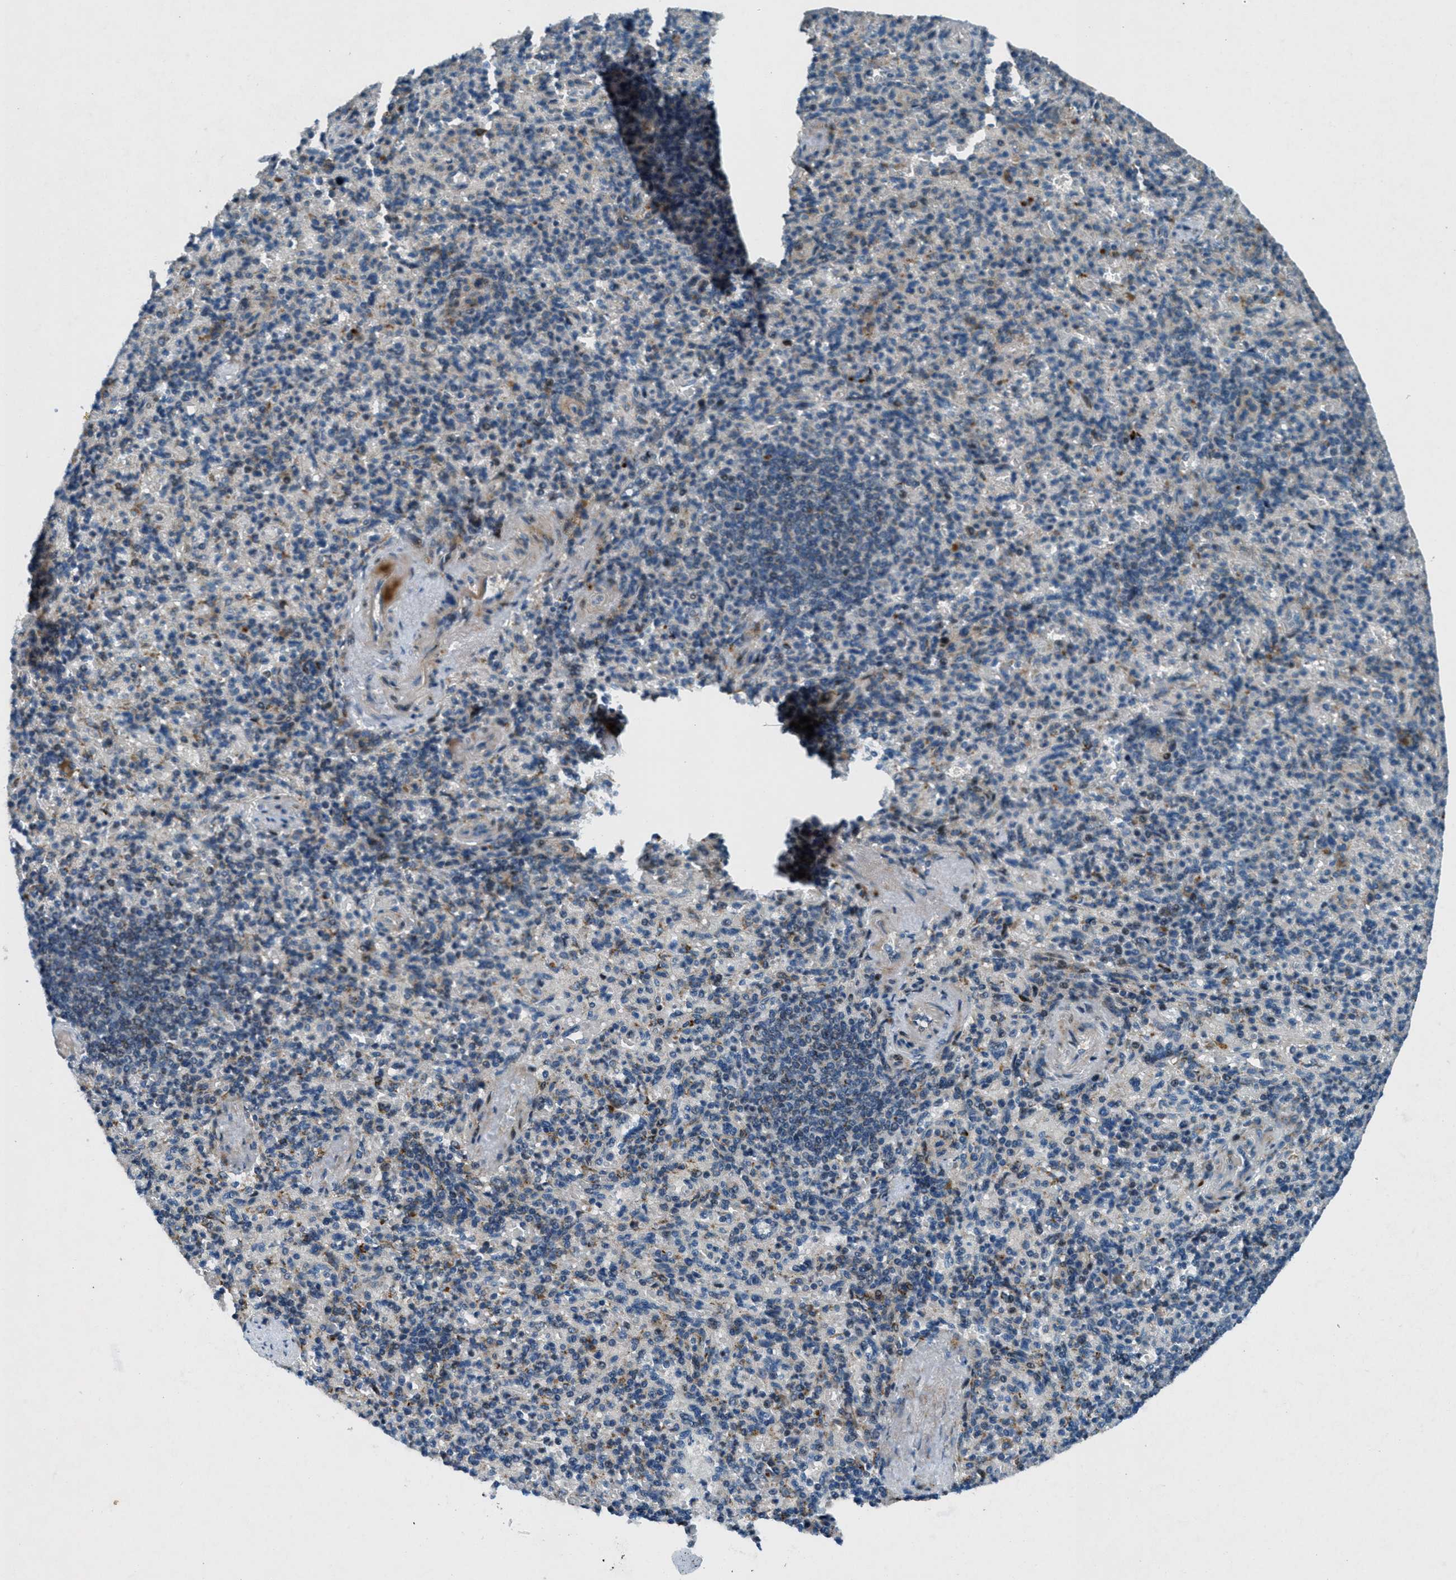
{"staining": {"intensity": "weak", "quantity": "25%-75%", "location": "cytoplasmic/membranous"}, "tissue": "spleen", "cell_type": "Cells in red pulp", "image_type": "normal", "snomed": [{"axis": "morphology", "description": "Normal tissue, NOS"}, {"axis": "topography", "description": "Spleen"}], "caption": "Protein expression analysis of unremarkable spleen displays weak cytoplasmic/membranous staining in approximately 25%-75% of cells in red pulp. (DAB IHC, brown staining for protein, blue staining for nuclei).", "gene": "CLEC2D", "patient": {"sex": "female", "age": 74}}